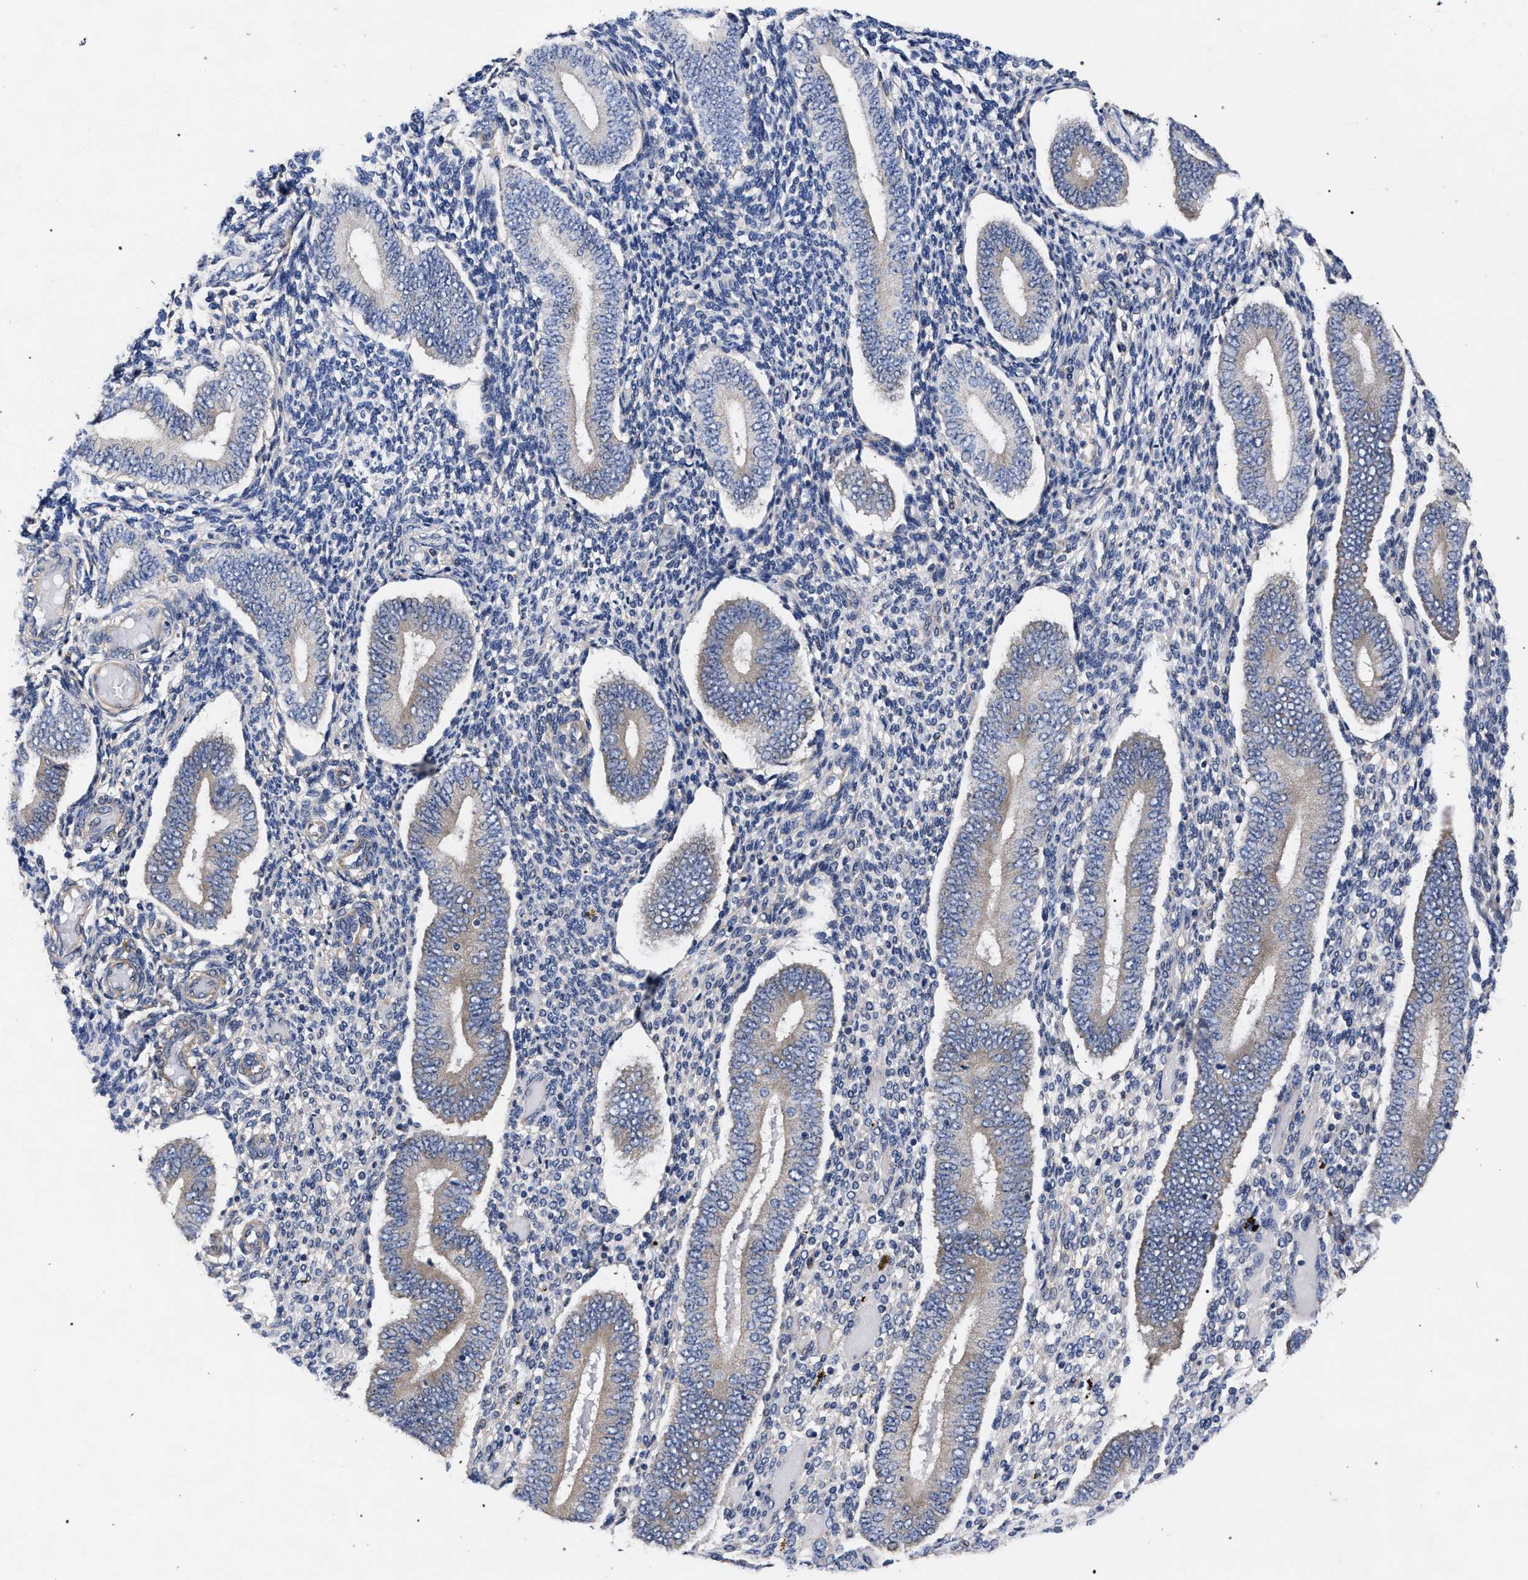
{"staining": {"intensity": "weak", "quantity": "25%-75%", "location": "cytoplasmic/membranous"}, "tissue": "endometrium", "cell_type": "Cells in endometrial stroma", "image_type": "normal", "snomed": [{"axis": "morphology", "description": "Normal tissue, NOS"}, {"axis": "topography", "description": "Endometrium"}], "caption": "Normal endometrium demonstrates weak cytoplasmic/membranous expression in approximately 25%-75% of cells in endometrial stroma (DAB (3,3'-diaminobenzidine) = brown stain, brightfield microscopy at high magnification)..", "gene": "CFAP95", "patient": {"sex": "female", "age": 42}}